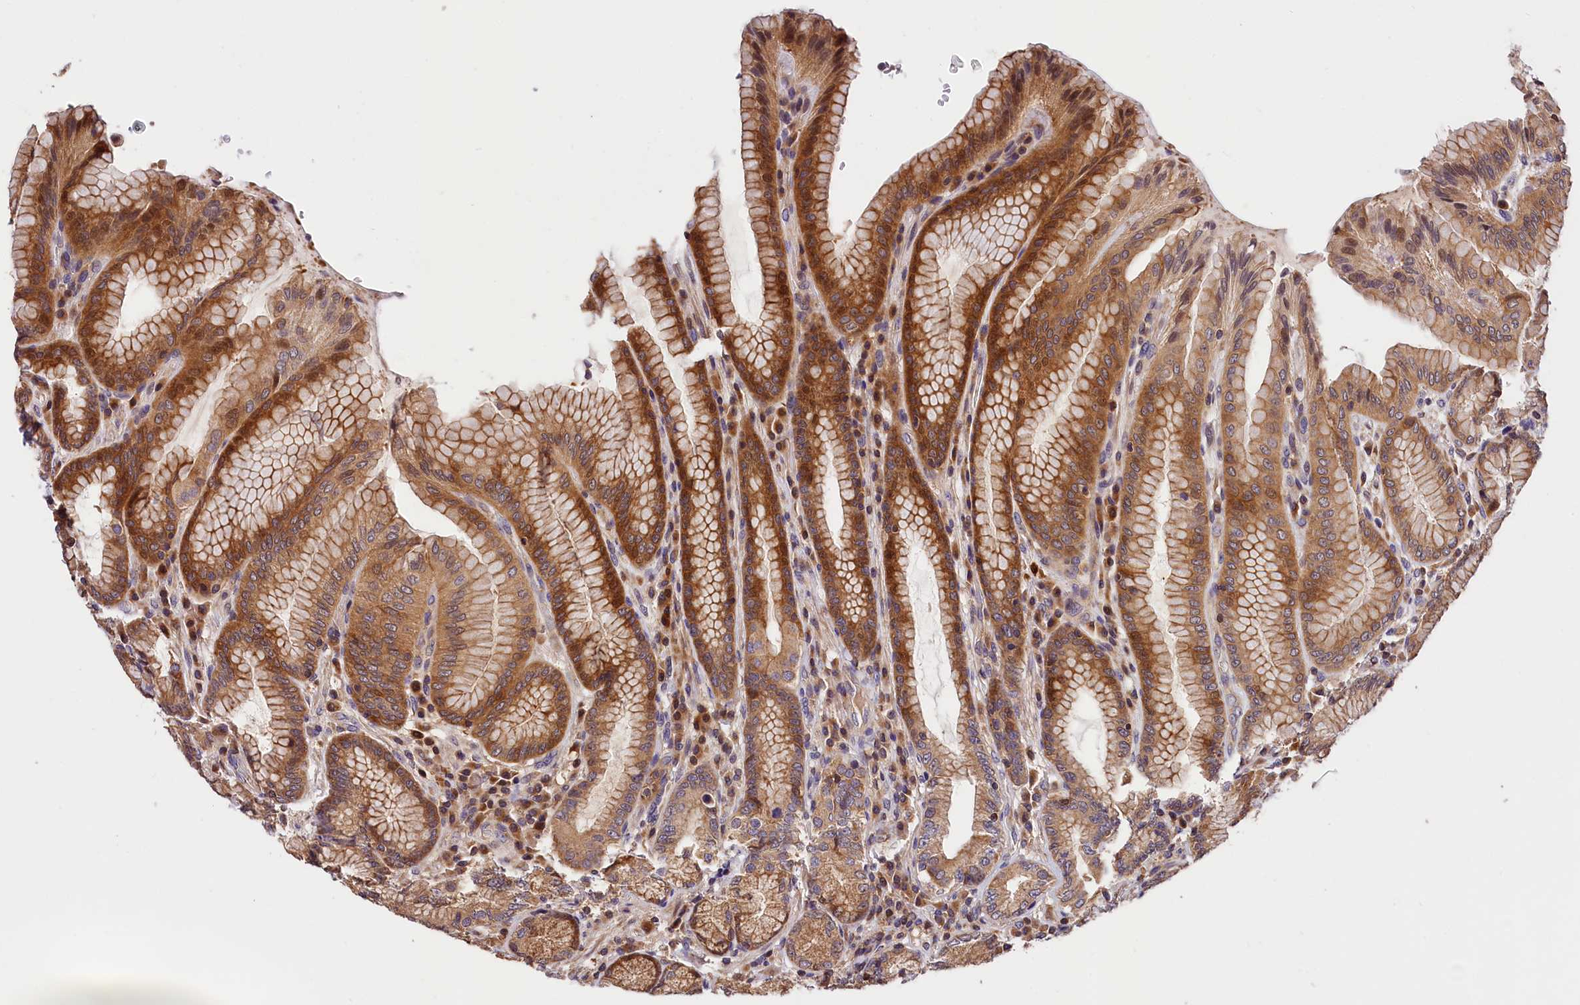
{"staining": {"intensity": "moderate", "quantity": ">75%", "location": "cytoplasmic/membranous"}, "tissue": "stomach", "cell_type": "Glandular cells", "image_type": "normal", "snomed": [{"axis": "morphology", "description": "Normal tissue, NOS"}, {"axis": "topography", "description": "Stomach, upper"}, {"axis": "topography", "description": "Stomach, lower"}], "caption": "An immunohistochemistry (IHC) micrograph of normal tissue is shown. Protein staining in brown shows moderate cytoplasmic/membranous positivity in stomach within glandular cells.", "gene": "KPTN", "patient": {"sex": "female", "age": 76}}